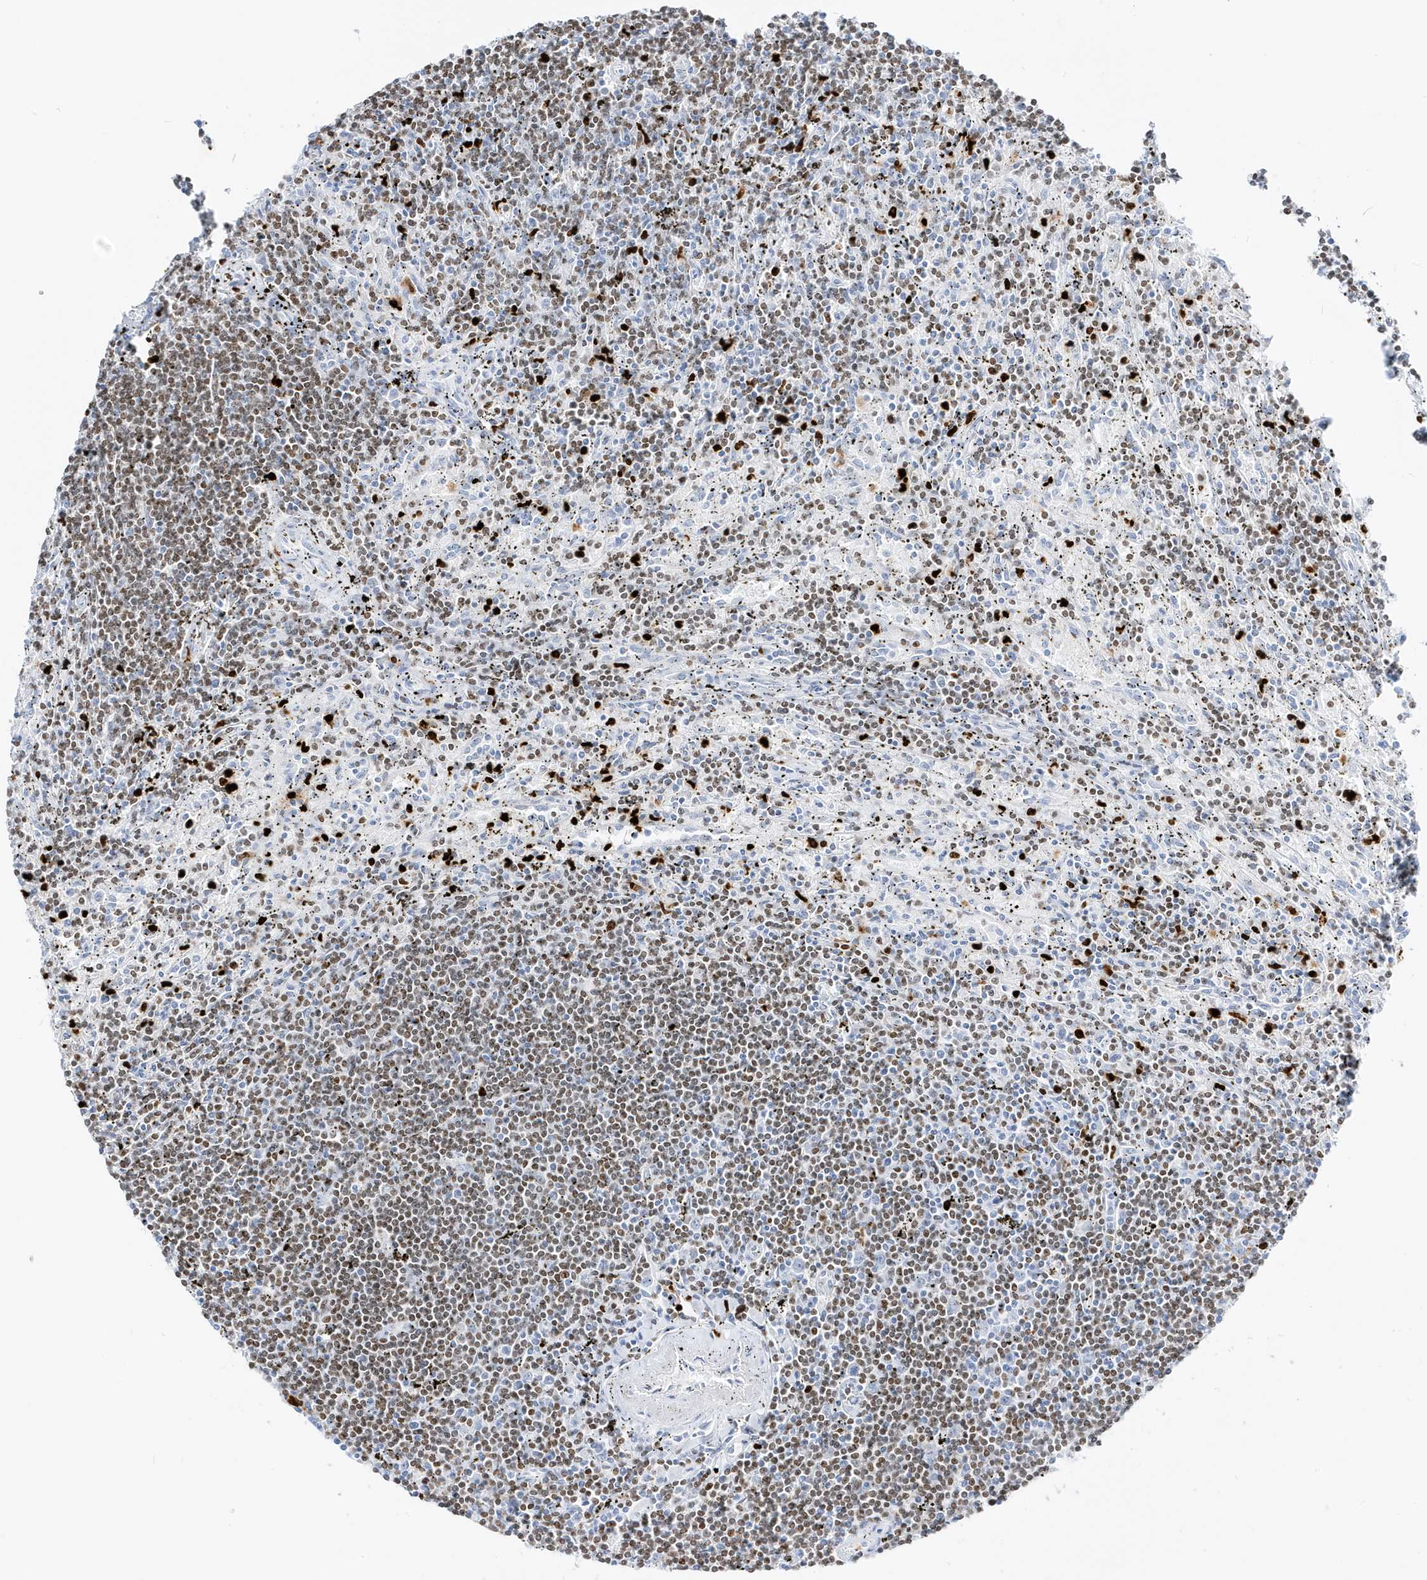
{"staining": {"intensity": "moderate", "quantity": "25%-75%", "location": "nuclear"}, "tissue": "lymphoma", "cell_type": "Tumor cells", "image_type": "cancer", "snomed": [{"axis": "morphology", "description": "Malignant lymphoma, non-Hodgkin's type, Low grade"}, {"axis": "topography", "description": "Spleen"}], "caption": "Moderate nuclear expression is seen in approximately 25%-75% of tumor cells in malignant lymphoma, non-Hodgkin's type (low-grade). The staining was performed using DAB (3,3'-diaminobenzidine), with brown indicating positive protein expression. Nuclei are stained blue with hematoxylin.", "gene": "MNDA", "patient": {"sex": "male", "age": 76}}